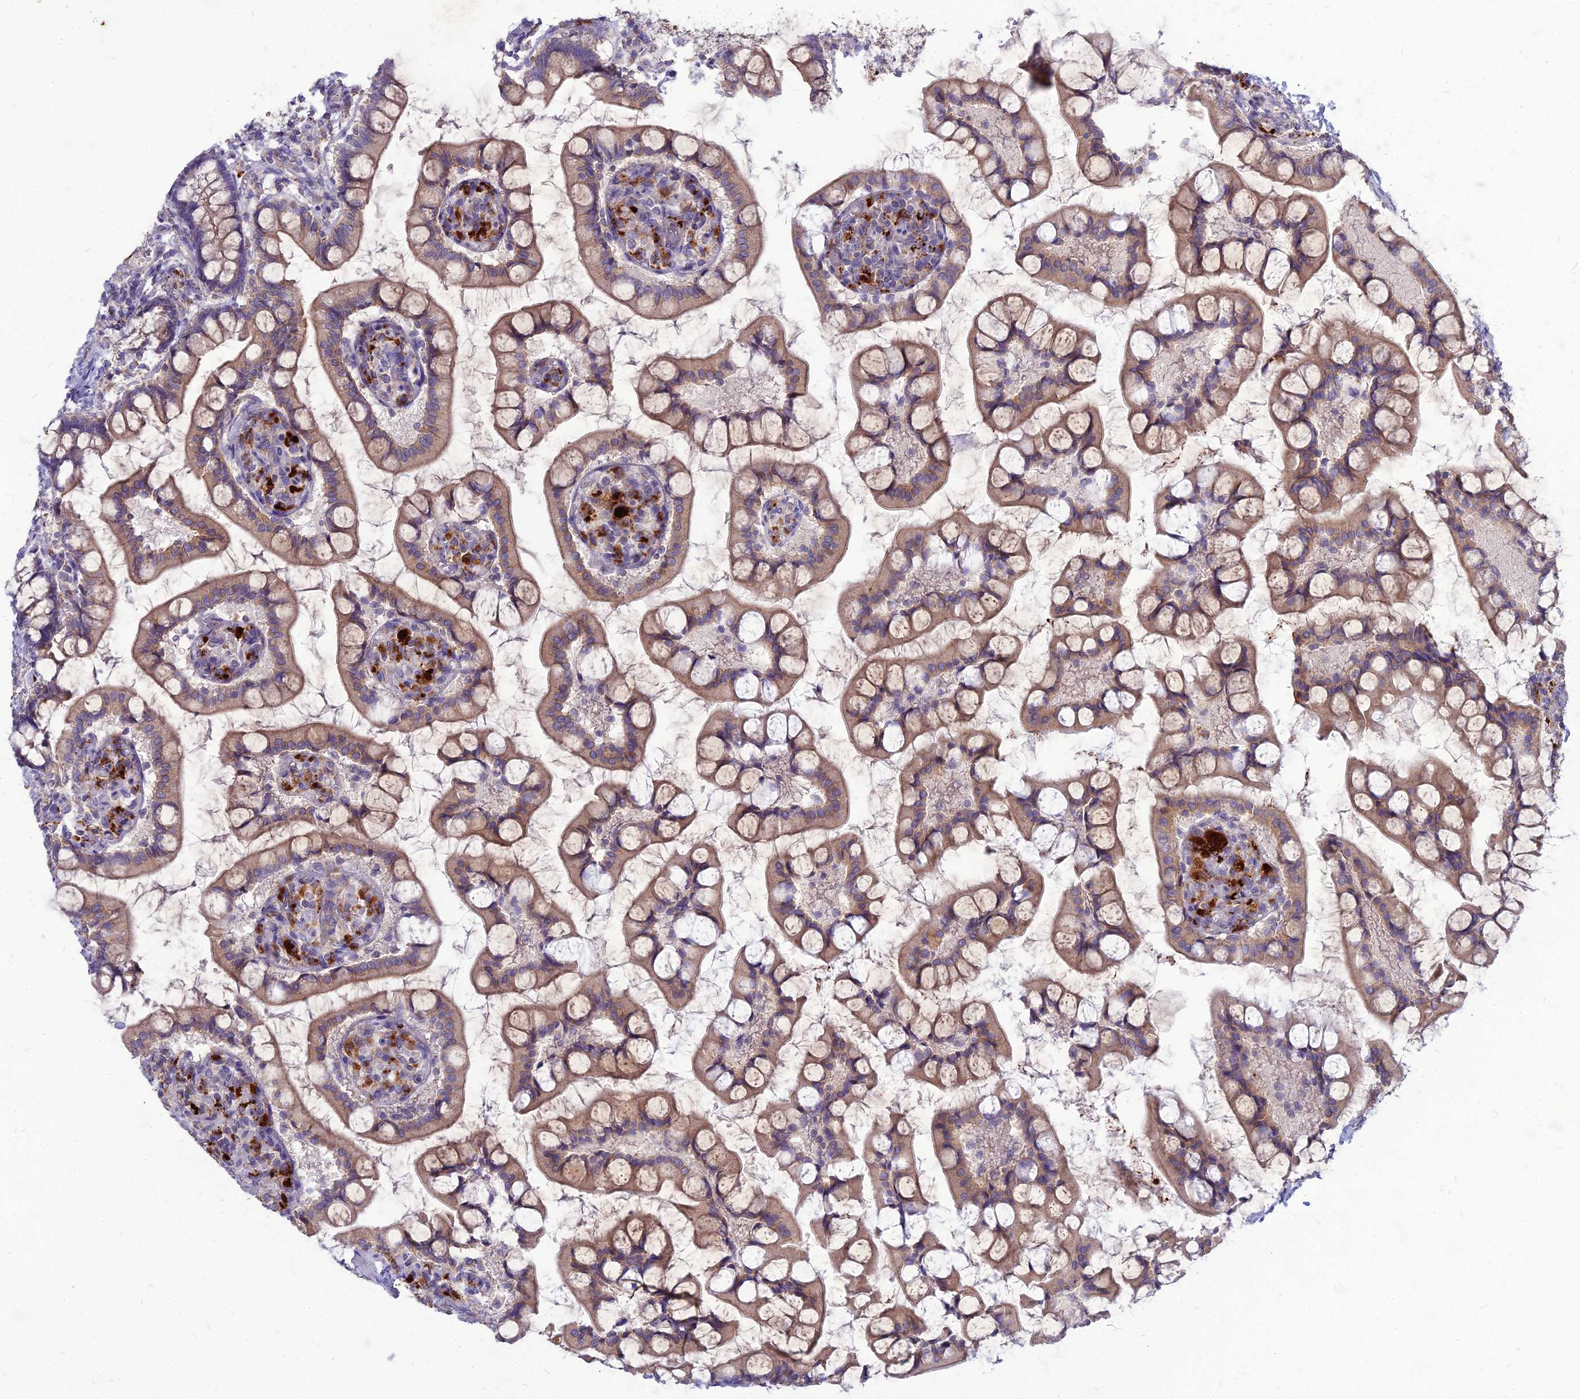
{"staining": {"intensity": "moderate", "quantity": ">75%", "location": "cytoplasmic/membranous"}, "tissue": "small intestine", "cell_type": "Glandular cells", "image_type": "normal", "snomed": [{"axis": "morphology", "description": "Normal tissue, NOS"}, {"axis": "topography", "description": "Small intestine"}], "caption": "Moderate cytoplasmic/membranous expression is appreciated in about >75% of glandular cells in normal small intestine. Immunohistochemistry (ihc) stains the protein of interest in brown and the nuclei are stained blue.", "gene": "PCED1B", "patient": {"sex": "male", "age": 52}}